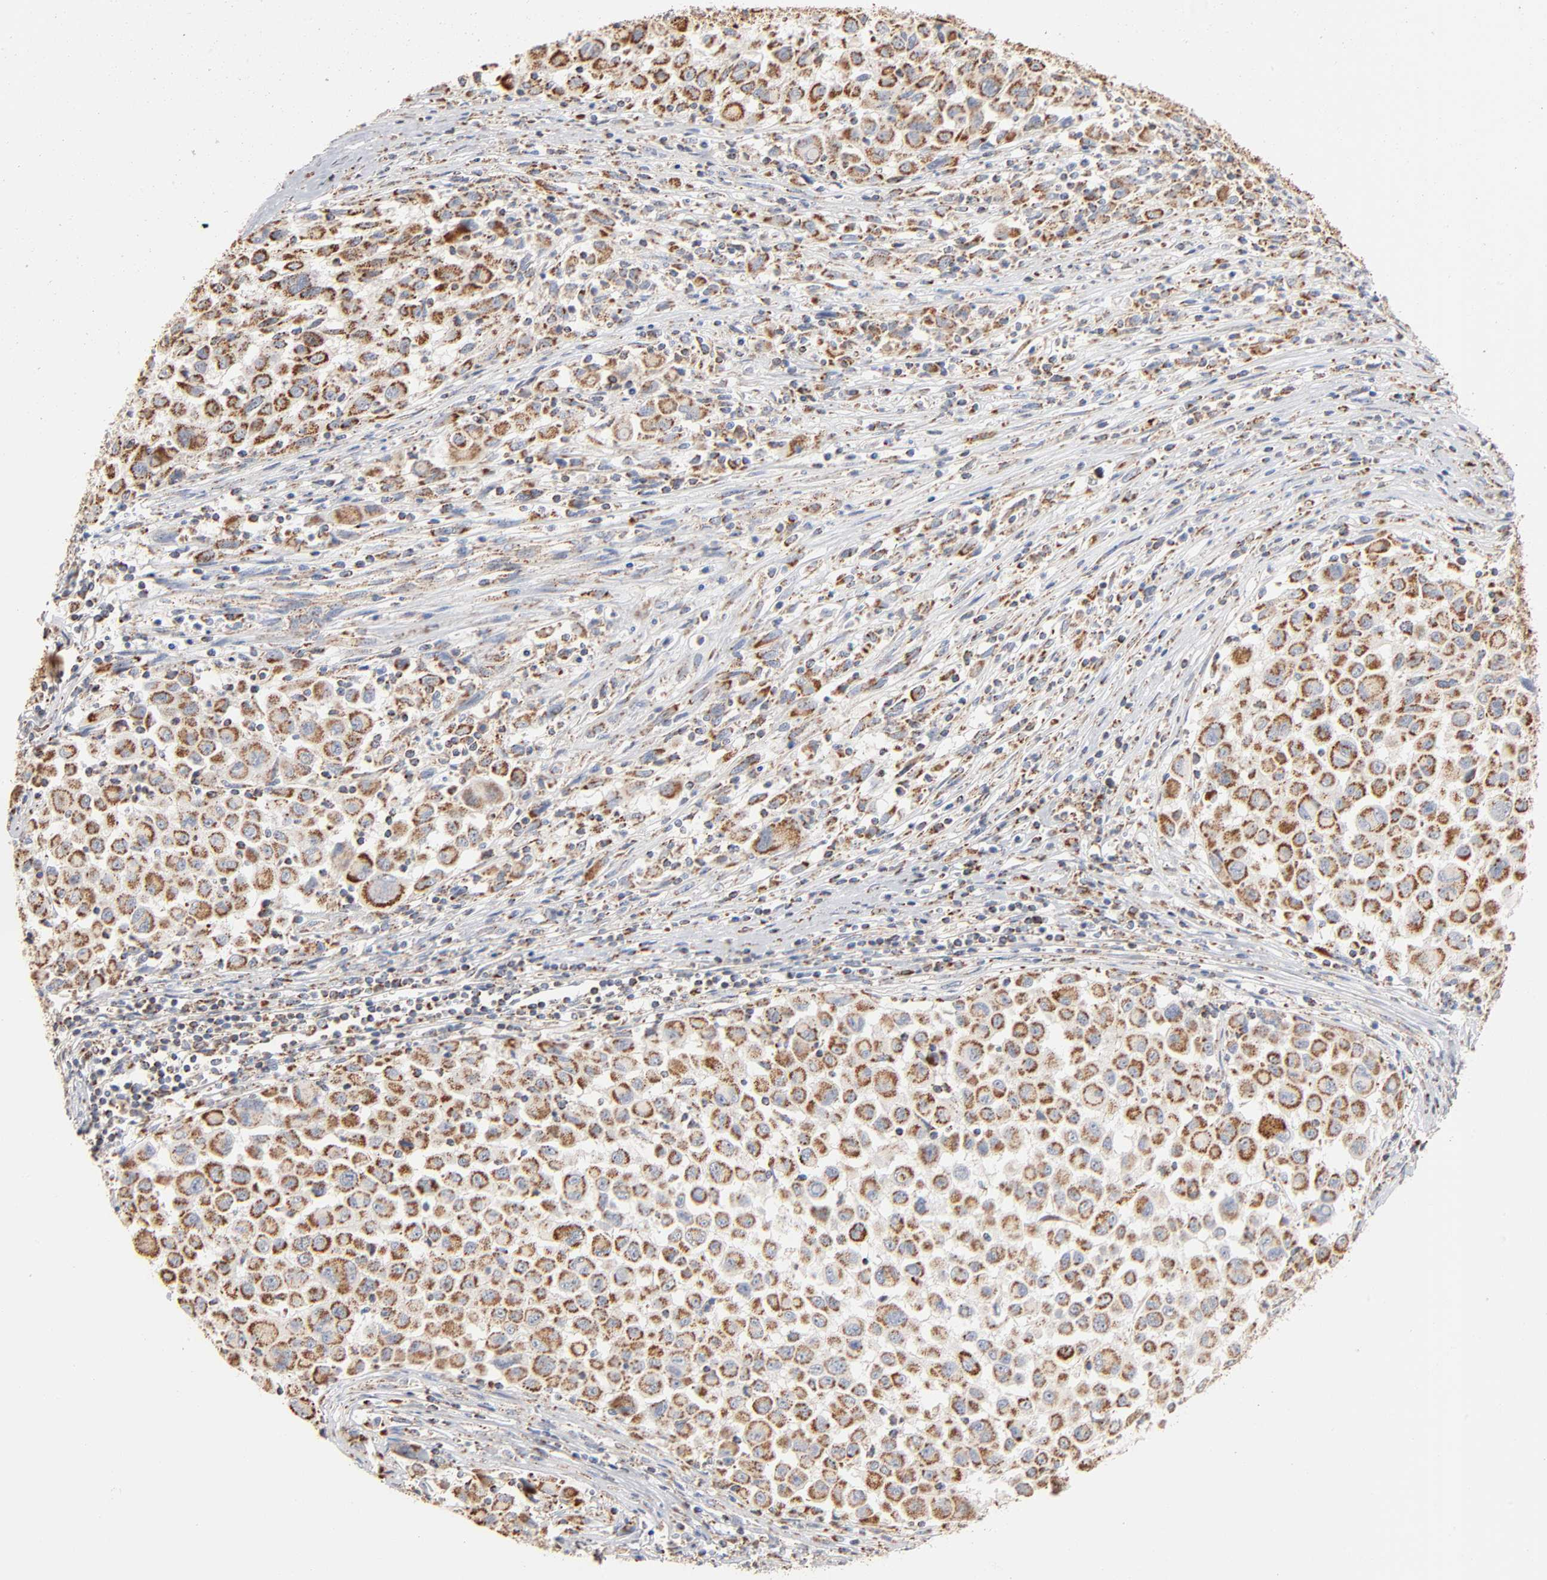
{"staining": {"intensity": "moderate", "quantity": ">75%", "location": "cytoplasmic/membranous"}, "tissue": "melanoma", "cell_type": "Tumor cells", "image_type": "cancer", "snomed": [{"axis": "morphology", "description": "Malignant melanoma, Metastatic site"}, {"axis": "topography", "description": "Lymph node"}], "caption": "An image of malignant melanoma (metastatic site) stained for a protein displays moderate cytoplasmic/membranous brown staining in tumor cells.", "gene": "UQCRC1", "patient": {"sex": "male", "age": 61}}